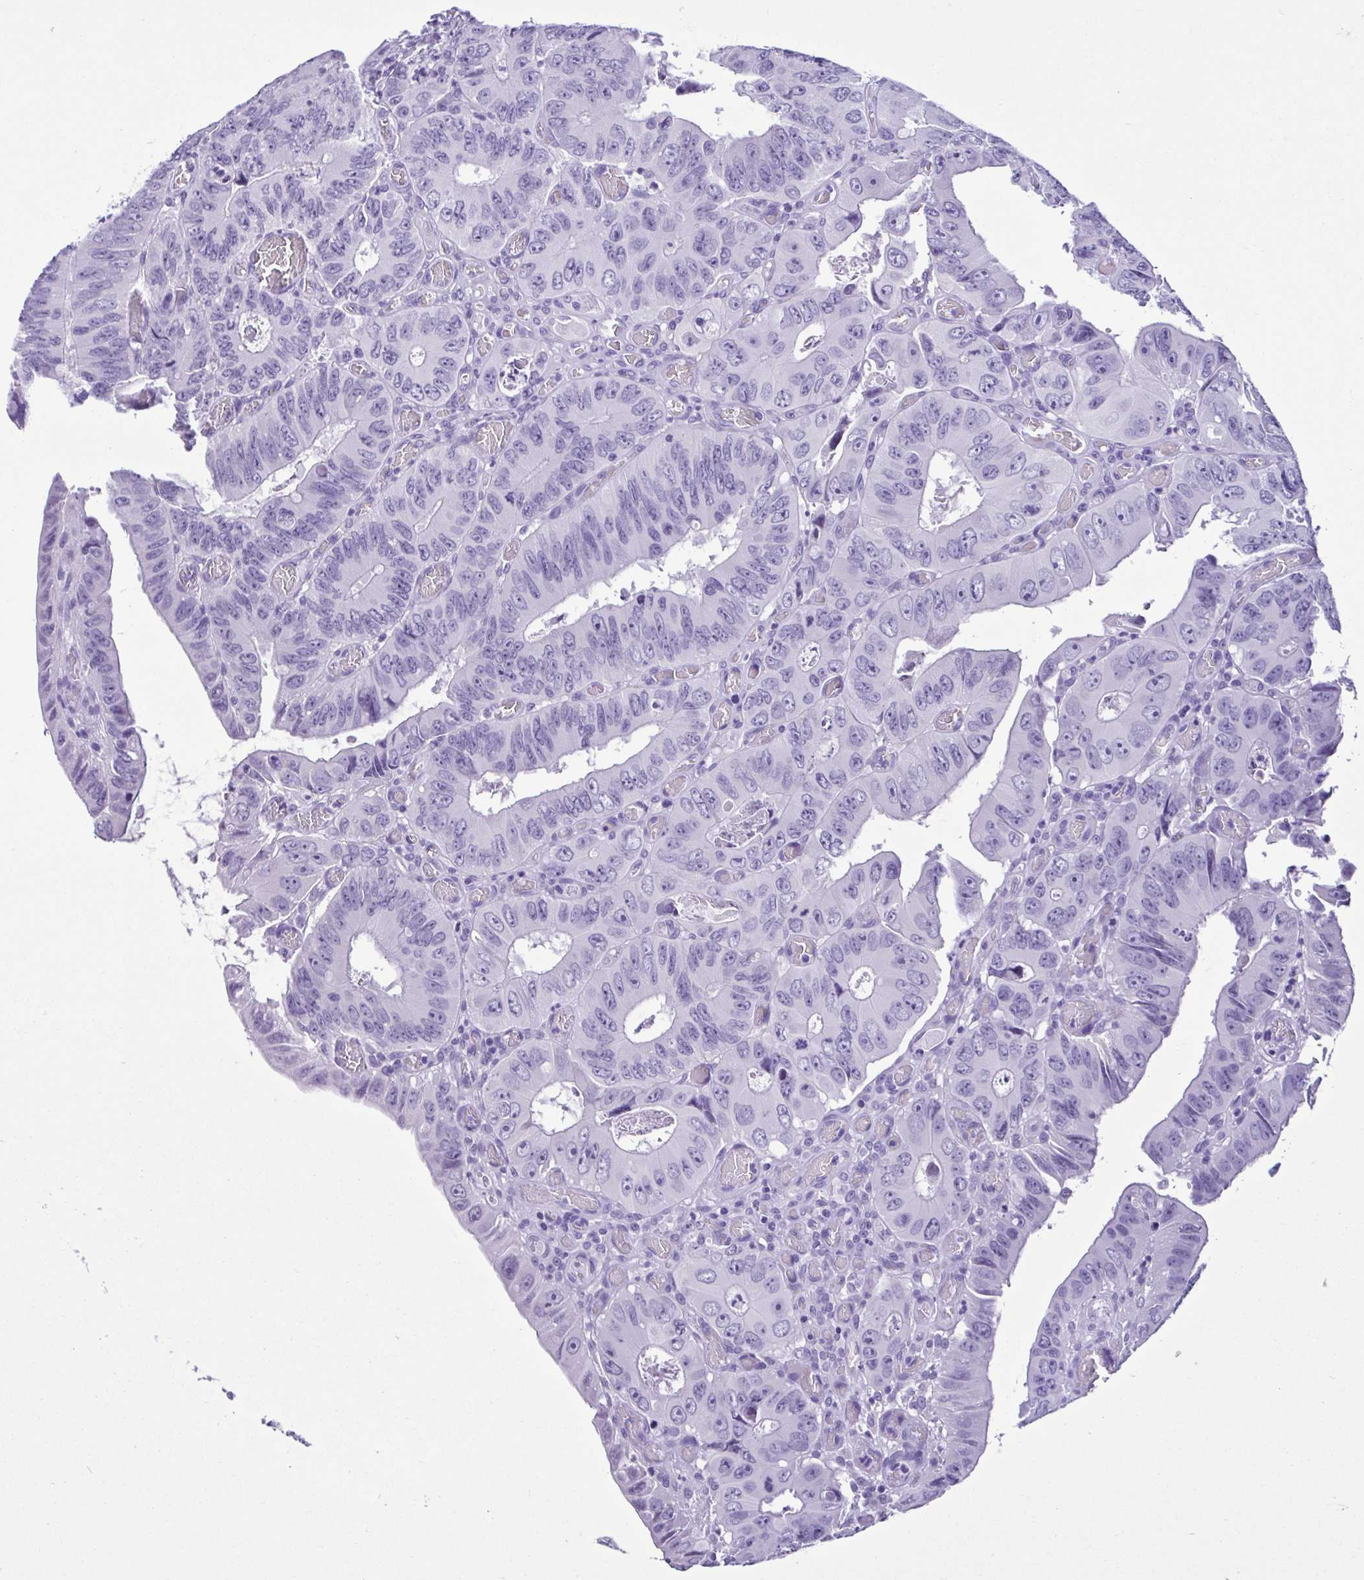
{"staining": {"intensity": "negative", "quantity": "none", "location": "none"}, "tissue": "colorectal cancer", "cell_type": "Tumor cells", "image_type": "cancer", "snomed": [{"axis": "morphology", "description": "Adenocarcinoma, NOS"}, {"axis": "topography", "description": "Colon"}], "caption": "Histopathology image shows no protein expression in tumor cells of adenocarcinoma (colorectal) tissue.", "gene": "SPATA16", "patient": {"sex": "female", "age": 84}}